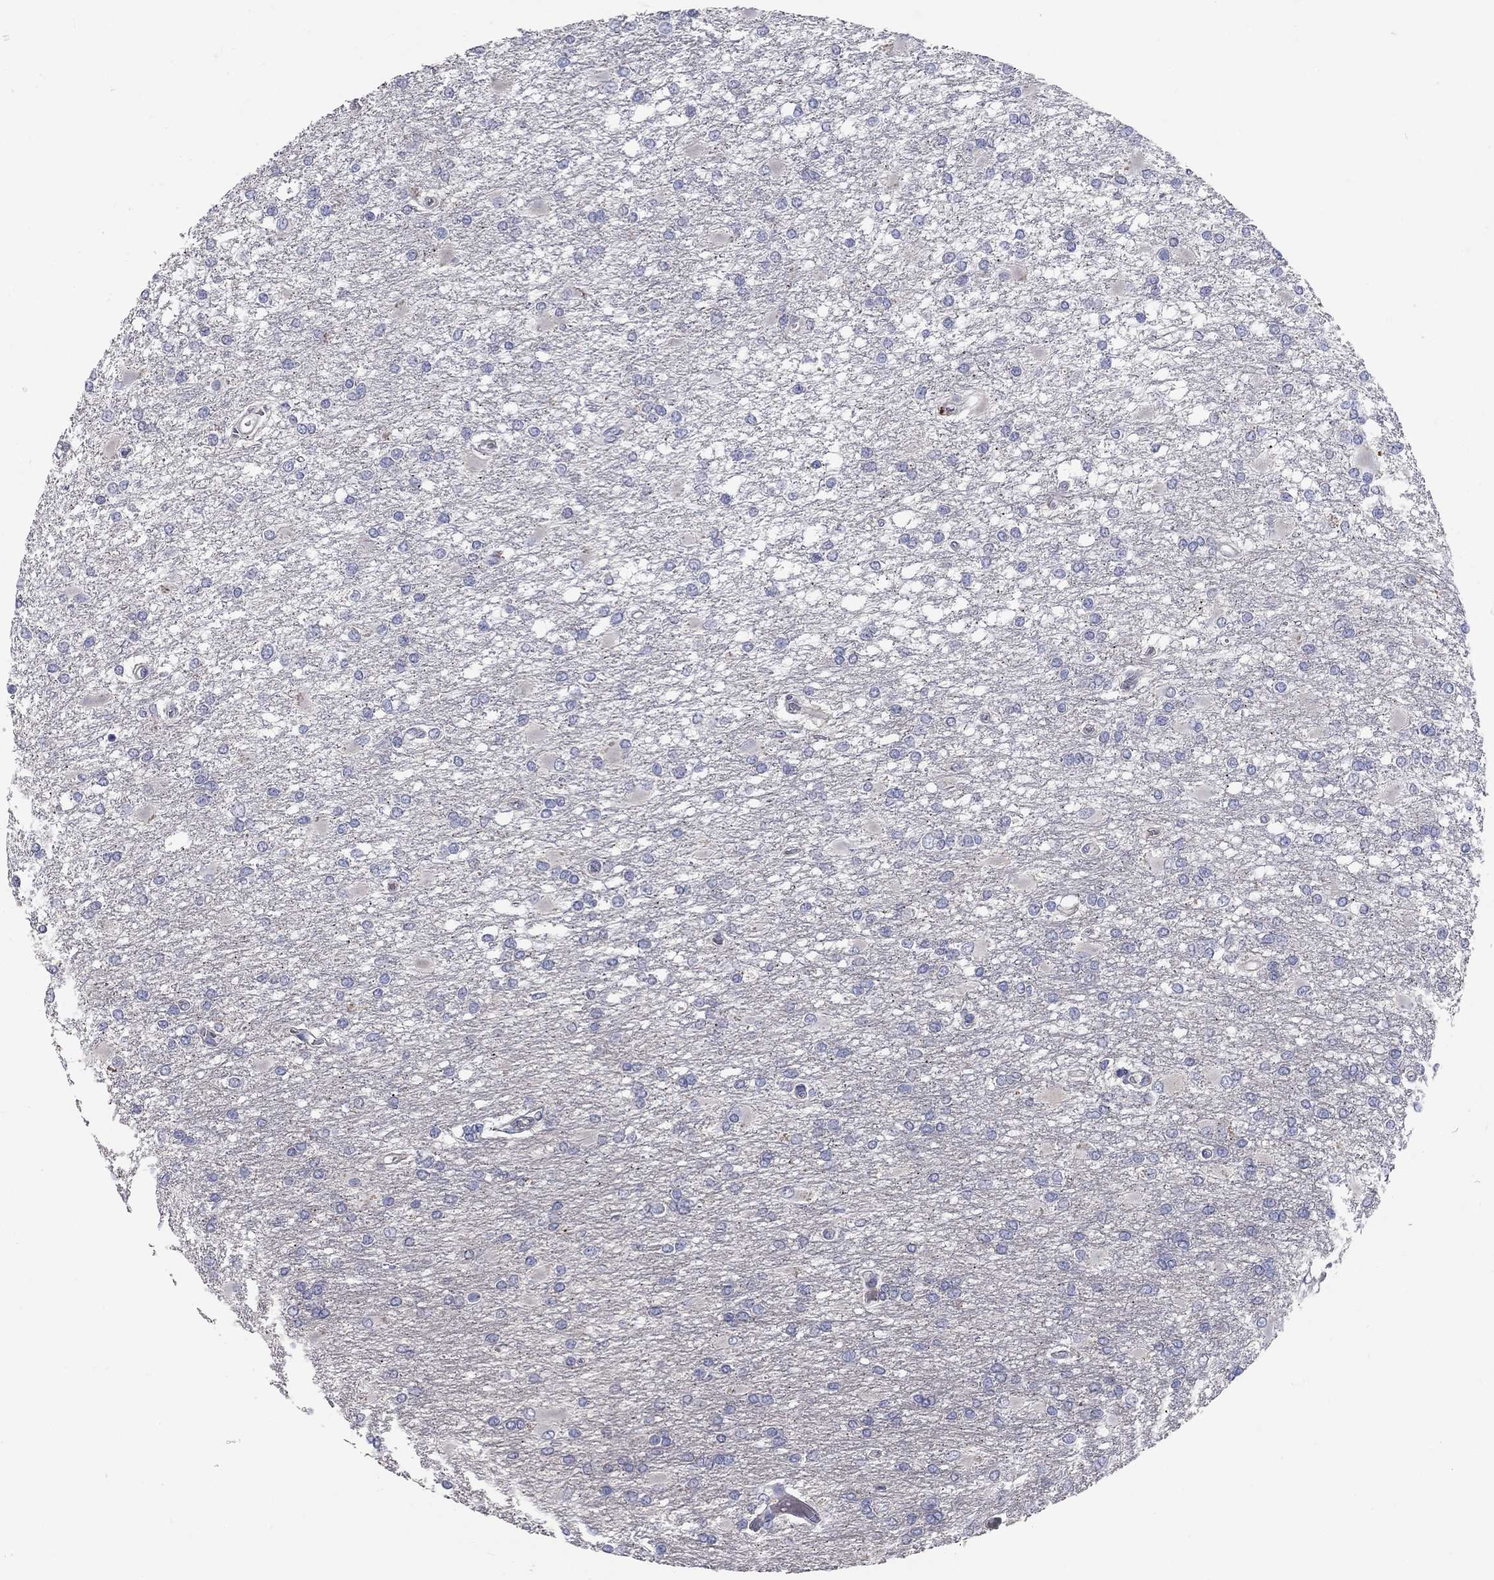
{"staining": {"intensity": "negative", "quantity": "none", "location": "none"}, "tissue": "glioma", "cell_type": "Tumor cells", "image_type": "cancer", "snomed": [{"axis": "morphology", "description": "Glioma, malignant, High grade"}, {"axis": "topography", "description": "Cerebral cortex"}], "caption": "Immunohistochemical staining of human glioma demonstrates no significant staining in tumor cells.", "gene": "KANSL1L", "patient": {"sex": "male", "age": 79}}